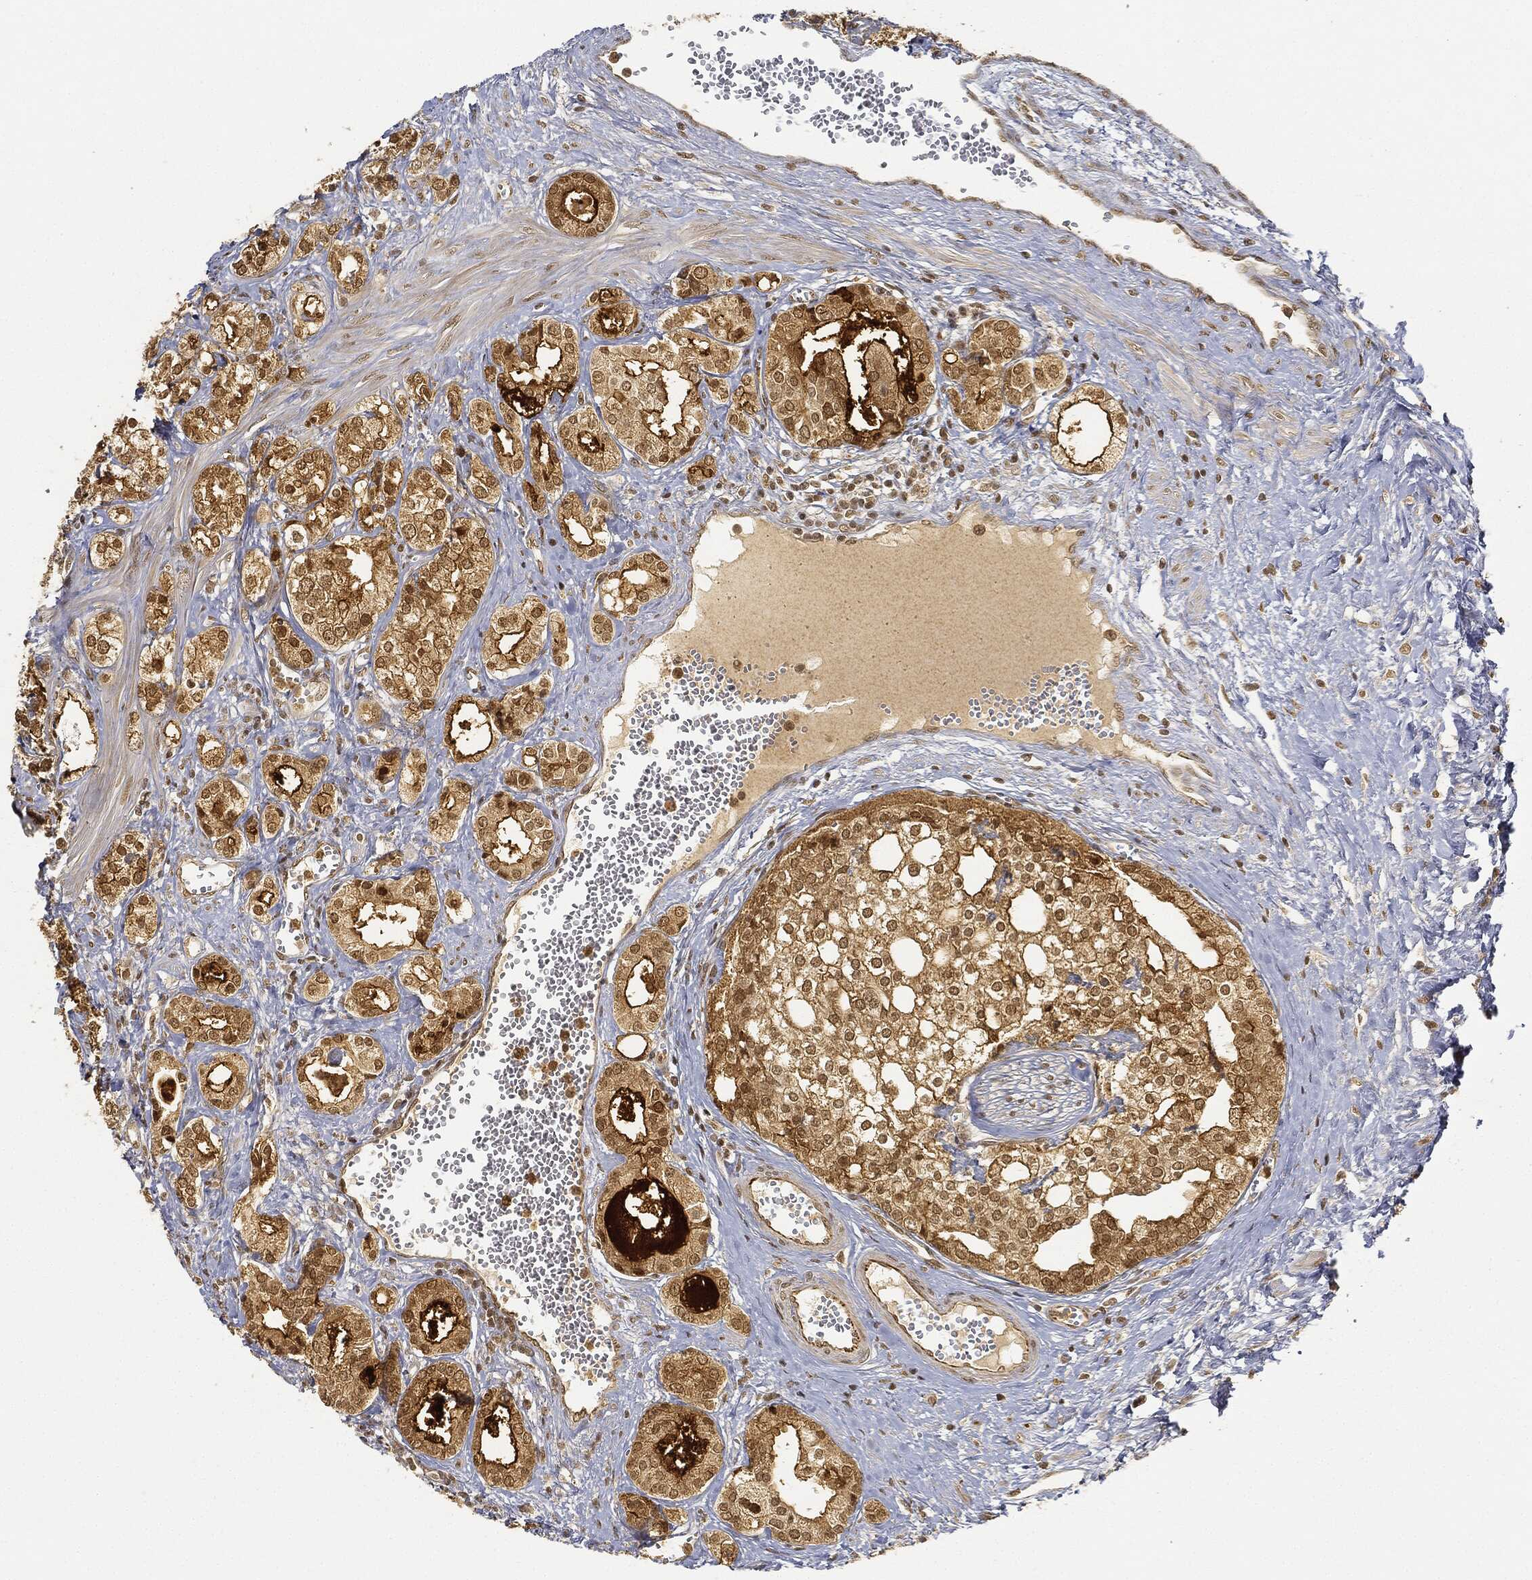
{"staining": {"intensity": "moderate", "quantity": "25%-75%", "location": "cytoplasmic/membranous,nuclear"}, "tissue": "prostate cancer", "cell_type": "Tumor cells", "image_type": "cancer", "snomed": [{"axis": "morphology", "description": "Adenocarcinoma, NOS"}, {"axis": "topography", "description": "Prostate and seminal vesicle, NOS"}, {"axis": "topography", "description": "Prostate"}], "caption": "Adenocarcinoma (prostate) was stained to show a protein in brown. There is medium levels of moderate cytoplasmic/membranous and nuclear positivity in approximately 25%-75% of tumor cells. (Brightfield microscopy of DAB IHC at high magnification).", "gene": "CIB1", "patient": {"sex": "male", "age": 62}}